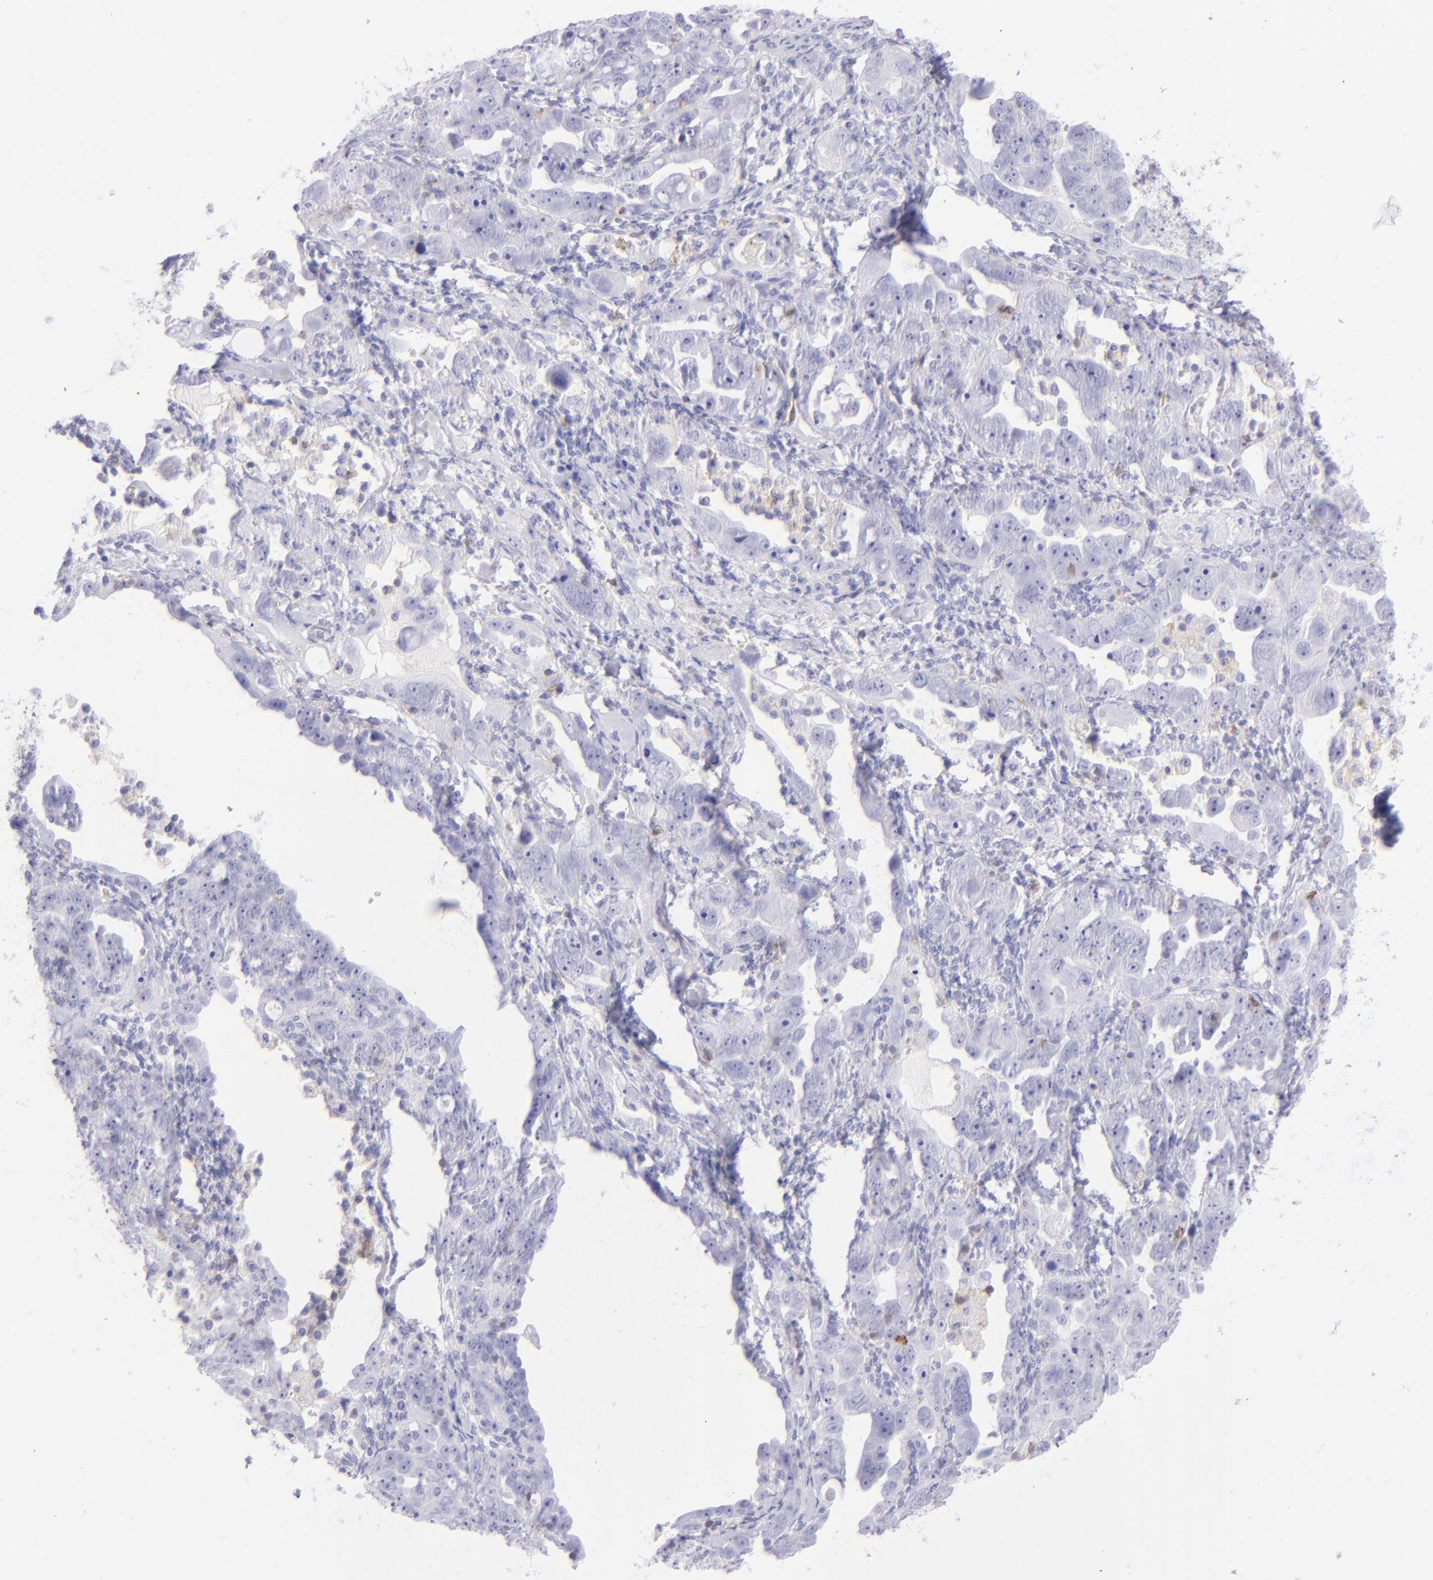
{"staining": {"intensity": "negative", "quantity": "none", "location": "none"}, "tissue": "ovarian cancer", "cell_type": "Tumor cells", "image_type": "cancer", "snomed": [{"axis": "morphology", "description": "Cystadenocarcinoma, serous, NOS"}, {"axis": "topography", "description": "Ovary"}], "caption": "Immunohistochemistry (IHC) of human serous cystadenocarcinoma (ovarian) reveals no positivity in tumor cells. The staining was performed using DAB (3,3'-diaminobenzidine) to visualize the protein expression in brown, while the nuclei were stained in blue with hematoxylin (Magnification: 20x).", "gene": "CD69", "patient": {"sex": "female", "age": 66}}